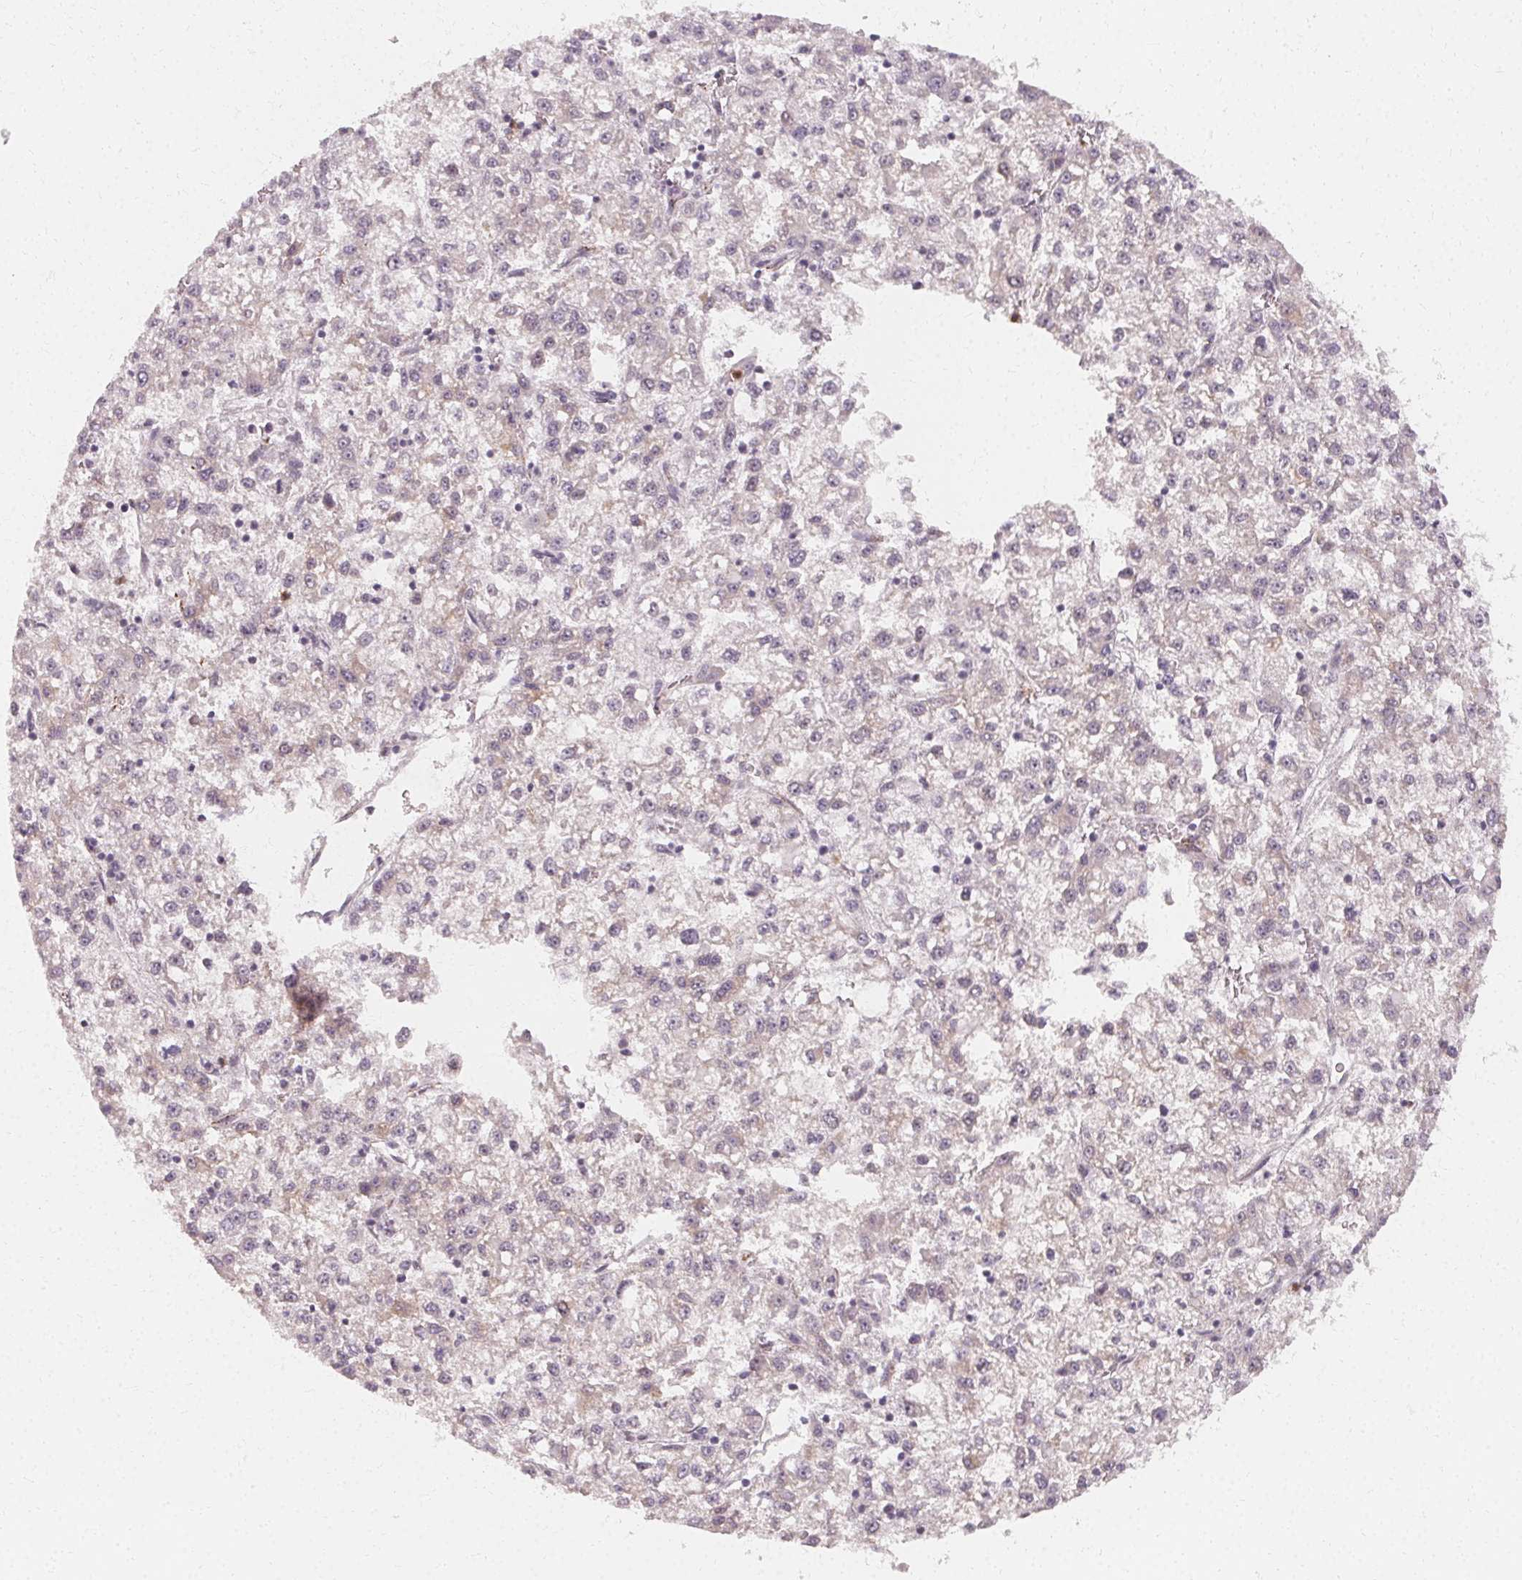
{"staining": {"intensity": "negative", "quantity": "none", "location": "none"}, "tissue": "liver cancer", "cell_type": "Tumor cells", "image_type": "cancer", "snomed": [{"axis": "morphology", "description": "Carcinoma, Hepatocellular, NOS"}, {"axis": "topography", "description": "Liver"}], "caption": "DAB immunohistochemical staining of hepatocellular carcinoma (liver) displays no significant expression in tumor cells.", "gene": "CLCNKB", "patient": {"sex": "male", "age": 40}}